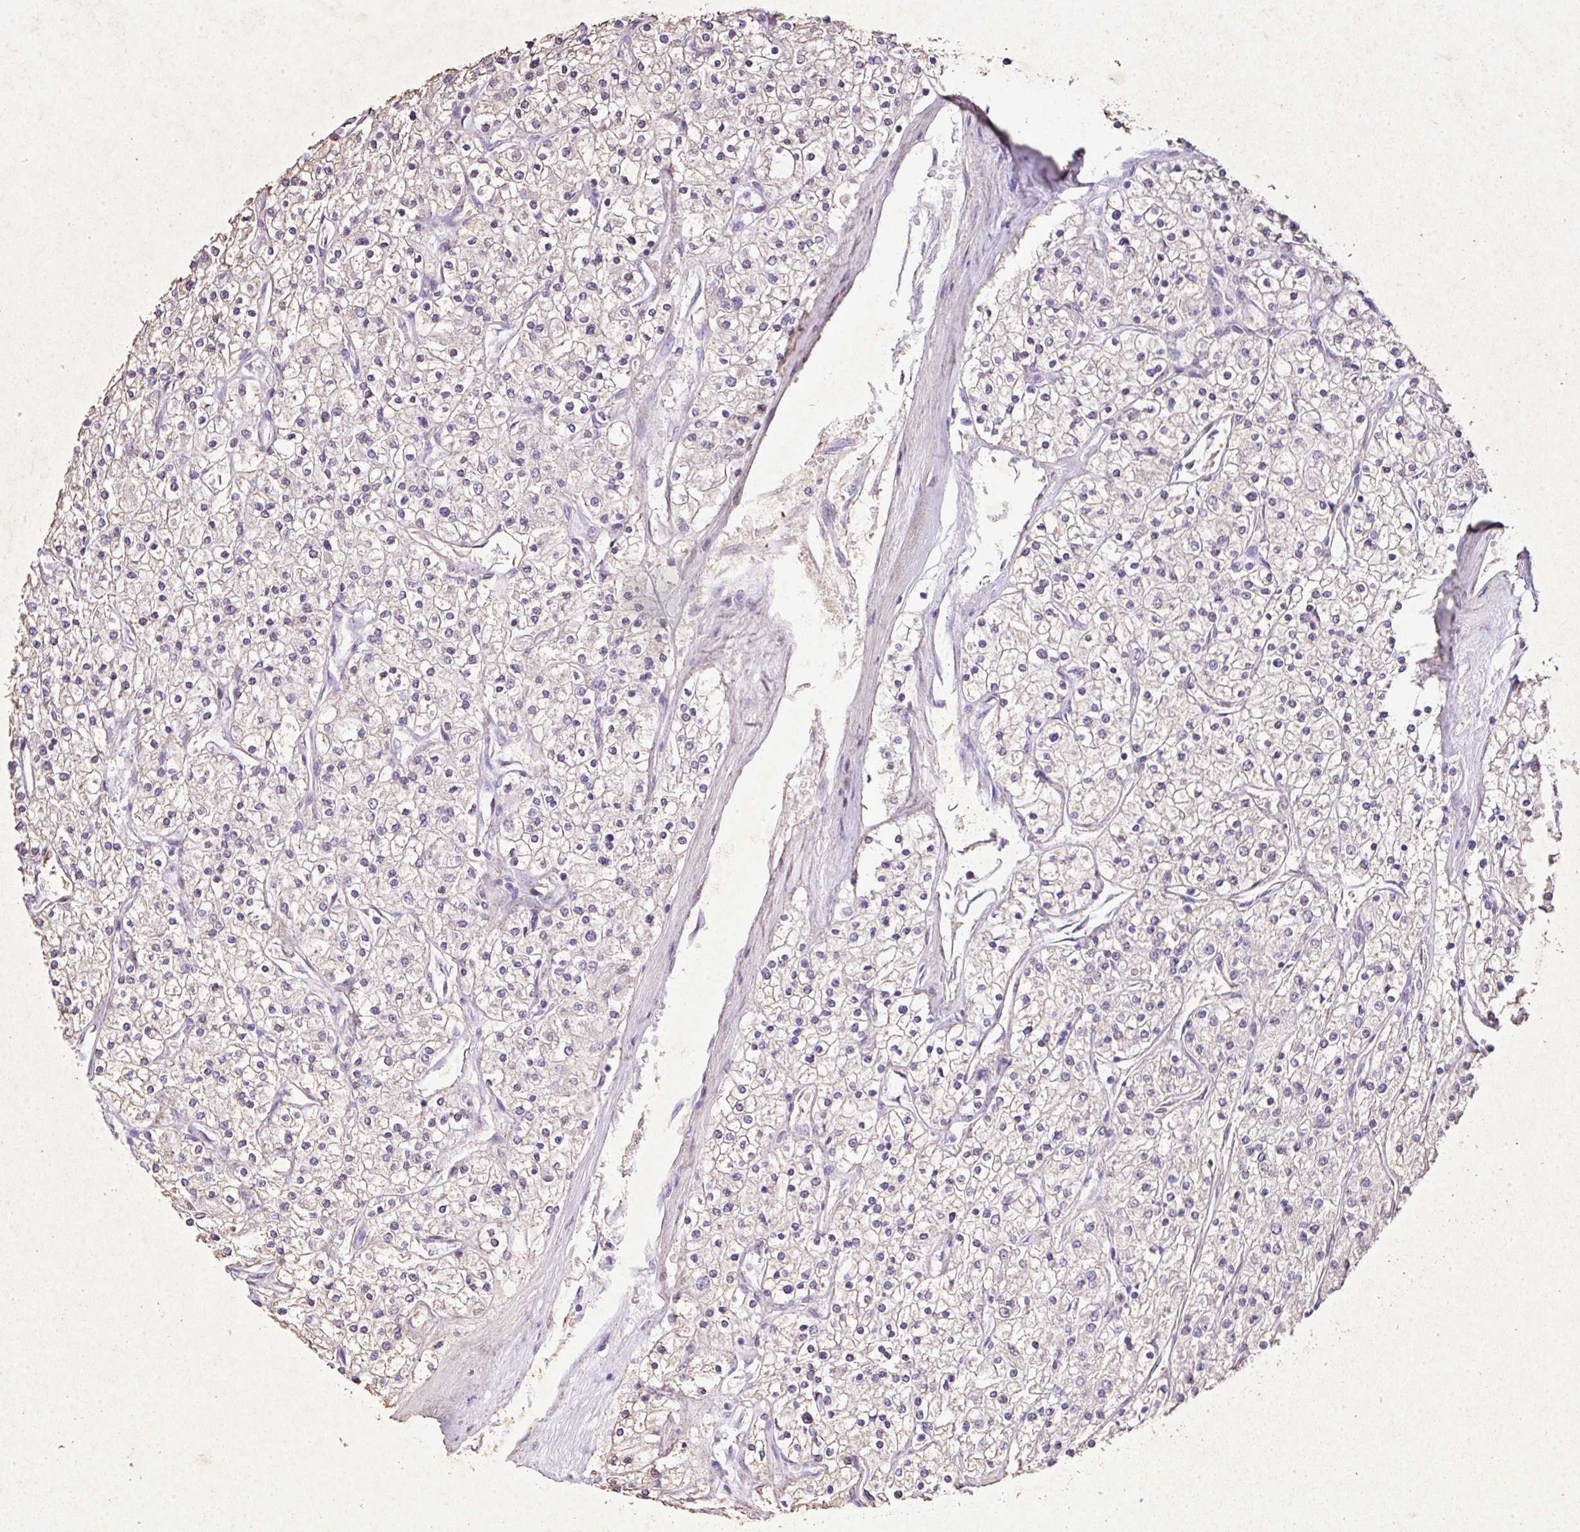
{"staining": {"intensity": "negative", "quantity": "none", "location": "none"}, "tissue": "renal cancer", "cell_type": "Tumor cells", "image_type": "cancer", "snomed": [{"axis": "morphology", "description": "Adenocarcinoma, NOS"}, {"axis": "topography", "description": "Kidney"}], "caption": "Tumor cells show no significant protein staining in renal adenocarcinoma.", "gene": "KCNJ11", "patient": {"sex": "male", "age": 80}}